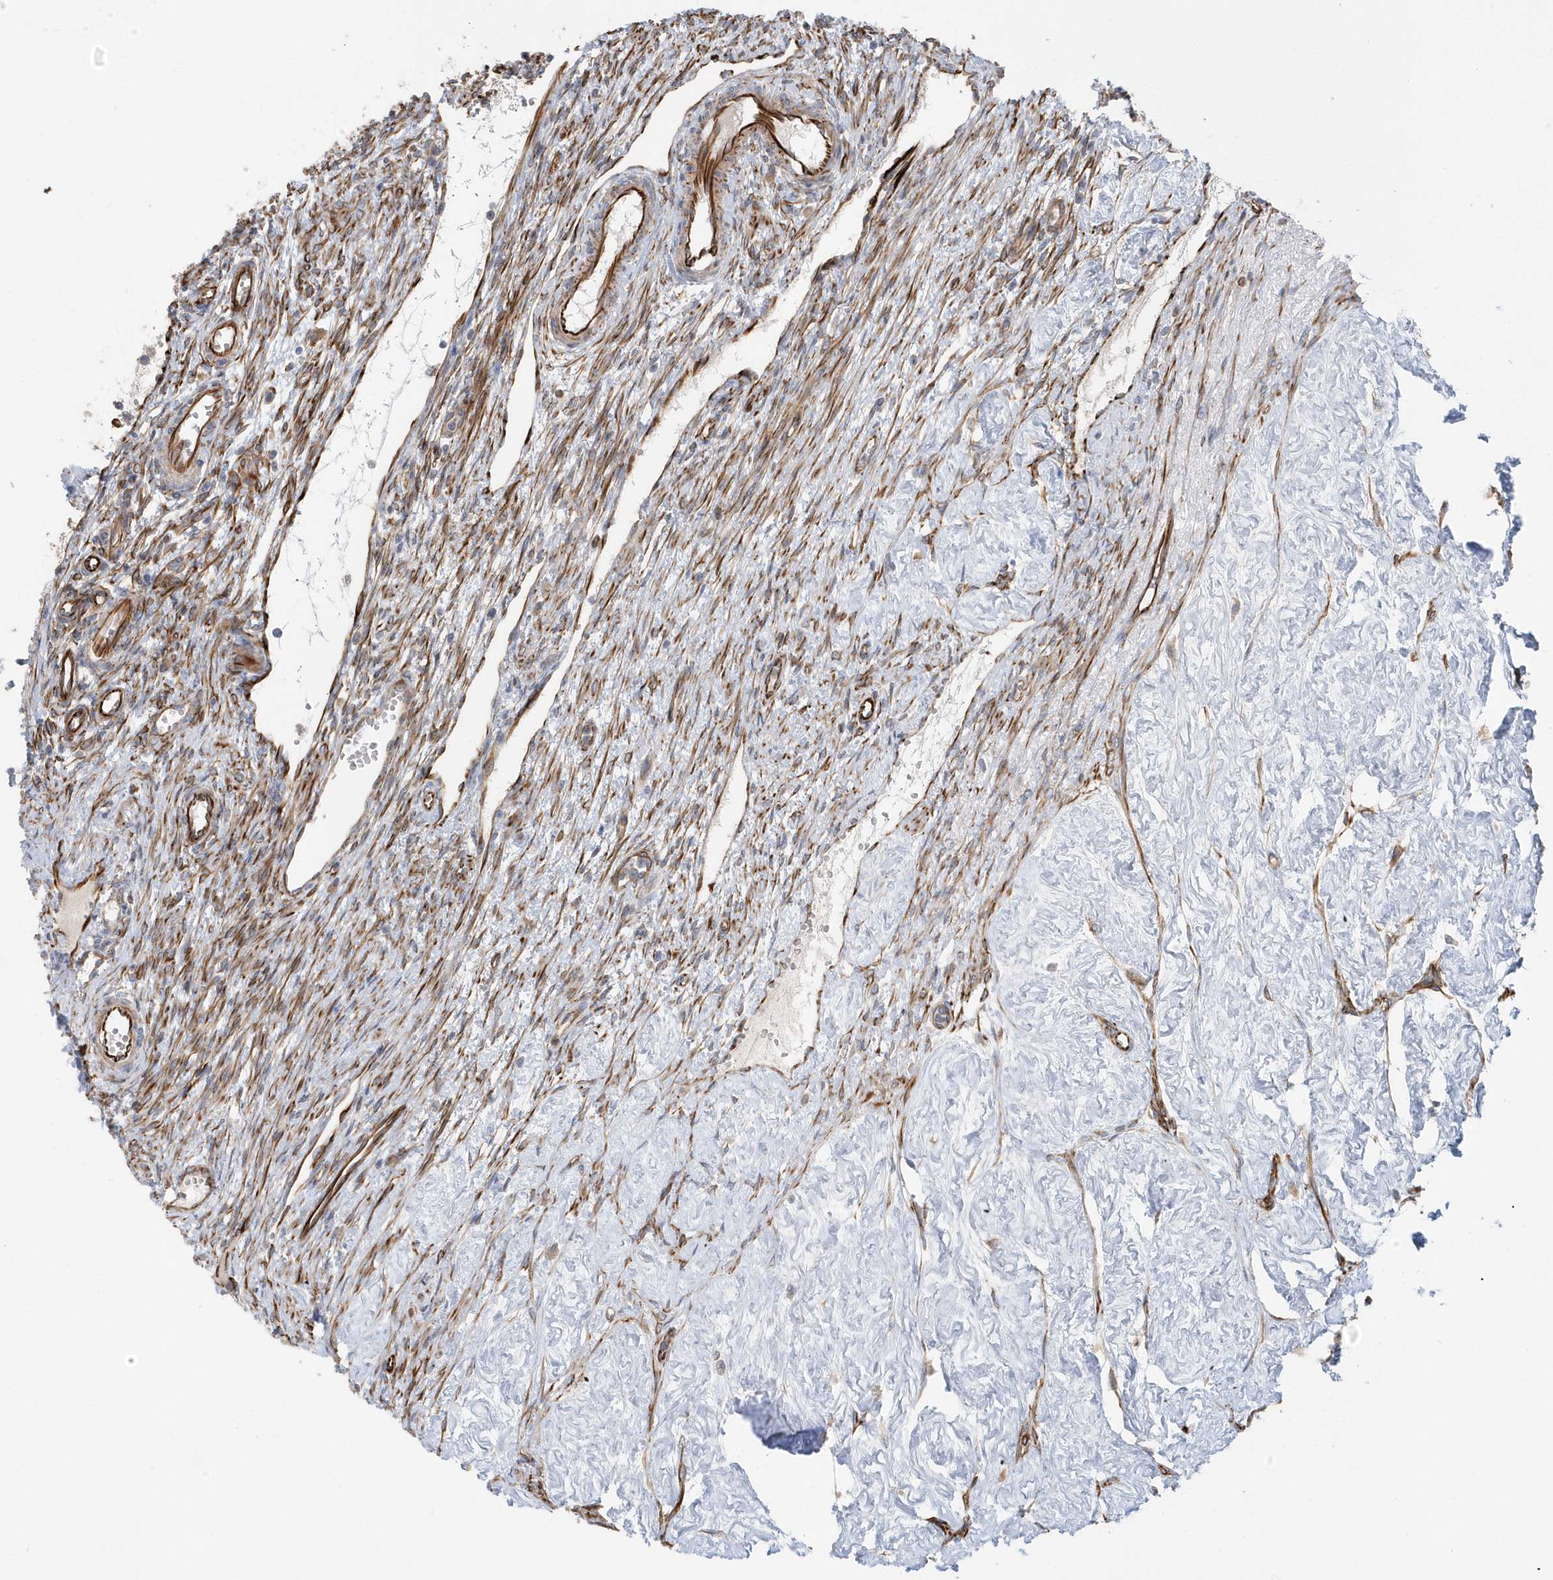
{"staining": {"intensity": "moderate", "quantity": ">75%", "location": "cytoplasmic/membranous"}, "tissue": "ovary", "cell_type": "Ovarian stroma cells", "image_type": "normal", "snomed": [{"axis": "morphology", "description": "Normal tissue, NOS"}, {"axis": "morphology", "description": "Cyst, NOS"}, {"axis": "topography", "description": "Ovary"}], "caption": "Immunohistochemical staining of unremarkable human ovary reveals moderate cytoplasmic/membranous protein expression in approximately >75% of ovarian stroma cells. Ihc stains the protein of interest in brown and the nuclei are stained blue.", "gene": "RAB17", "patient": {"sex": "female", "age": 33}}